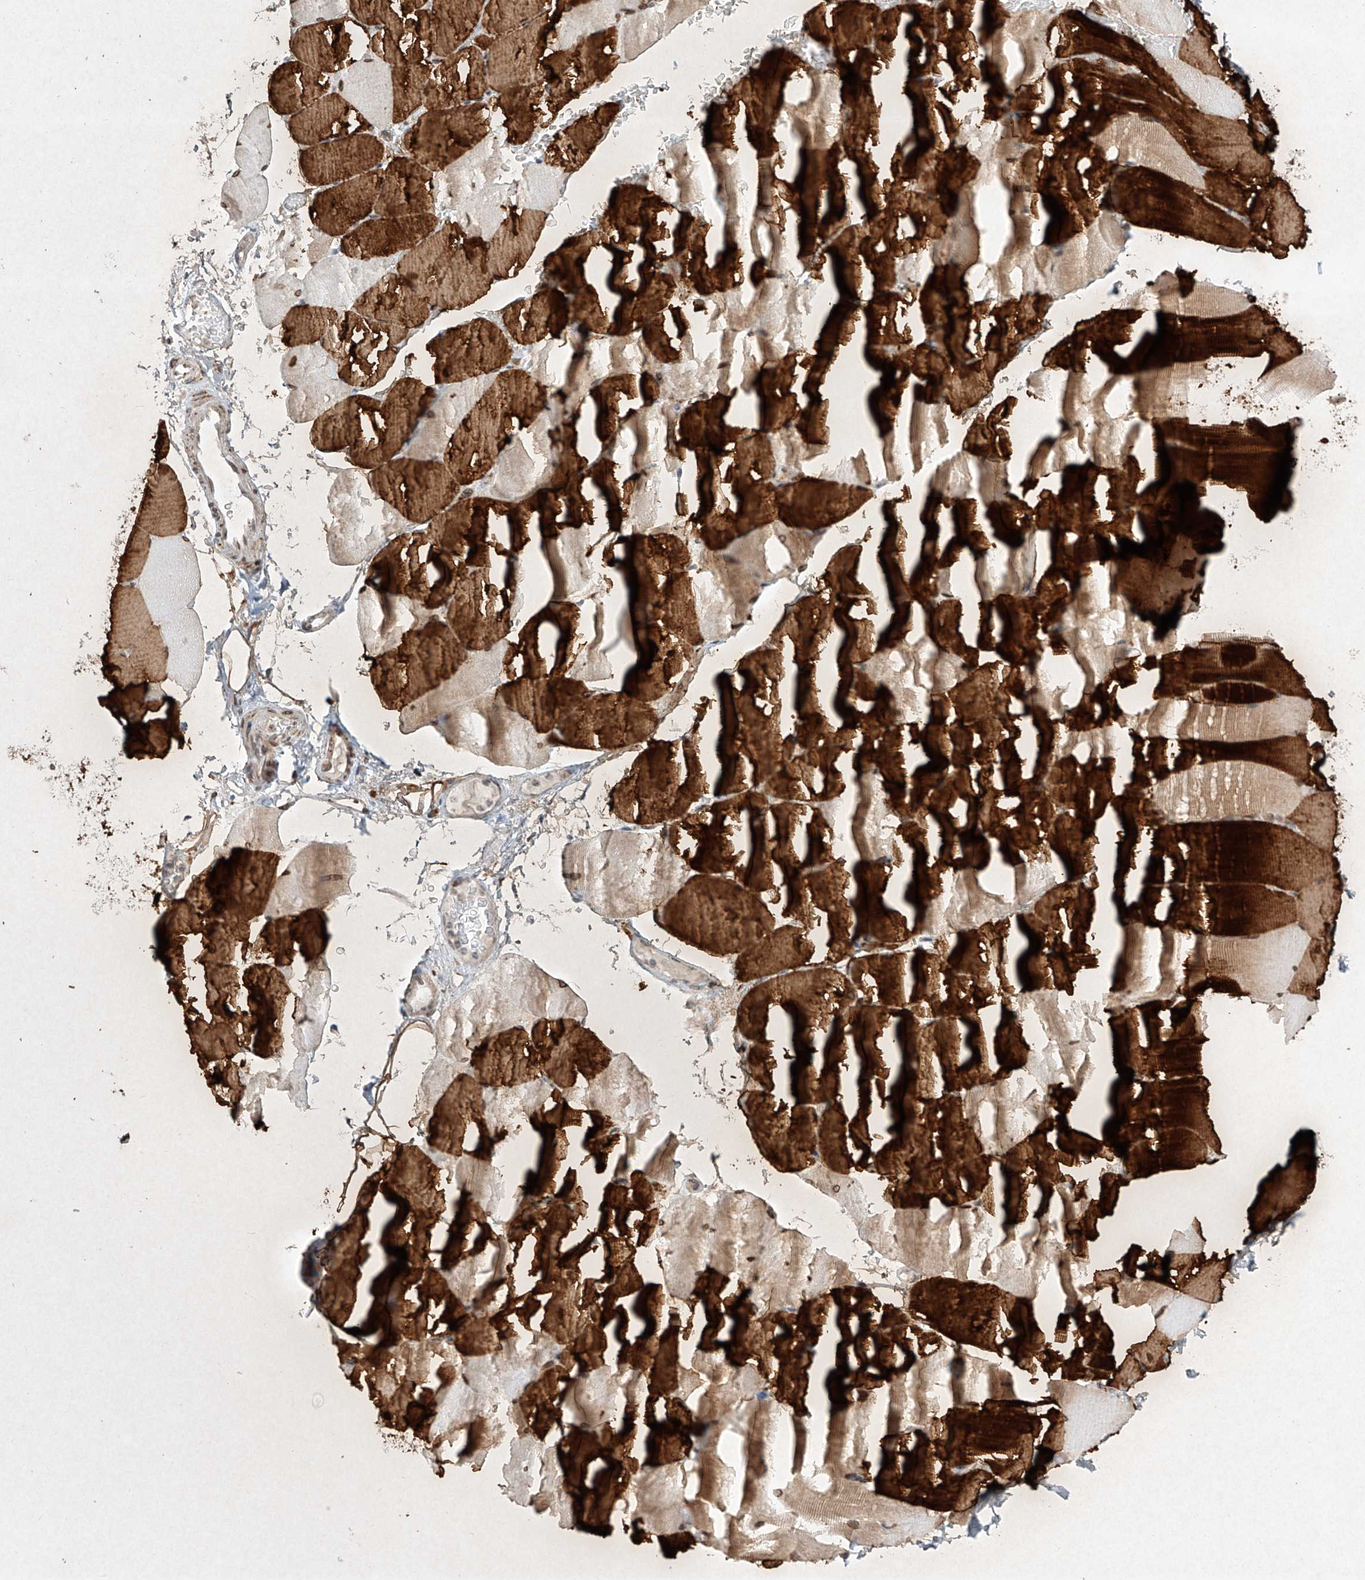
{"staining": {"intensity": "strong", "quantity": "25%-75%", "location": "cytoplasmic/membranous"}, "tissue": "skeletal muscle", "cell_type": "Myocytes", "image_type": "normal", "snomed": [{"axis": "morphology", "description": "Normal tissue, NOS"}, {"axis": "topography", "description": "Skeletal muscle"}, {"axis": "topography", "description": "Parathyroid gland"}], "caption": "IHC of unremarkable skeletal muscle reveals high levels of strong cytoplasmic/membranous positivity in about 25%-75% of myocytes.", "gene": "SEMA3B", "patient": {"sex": "female", "age": 37}}